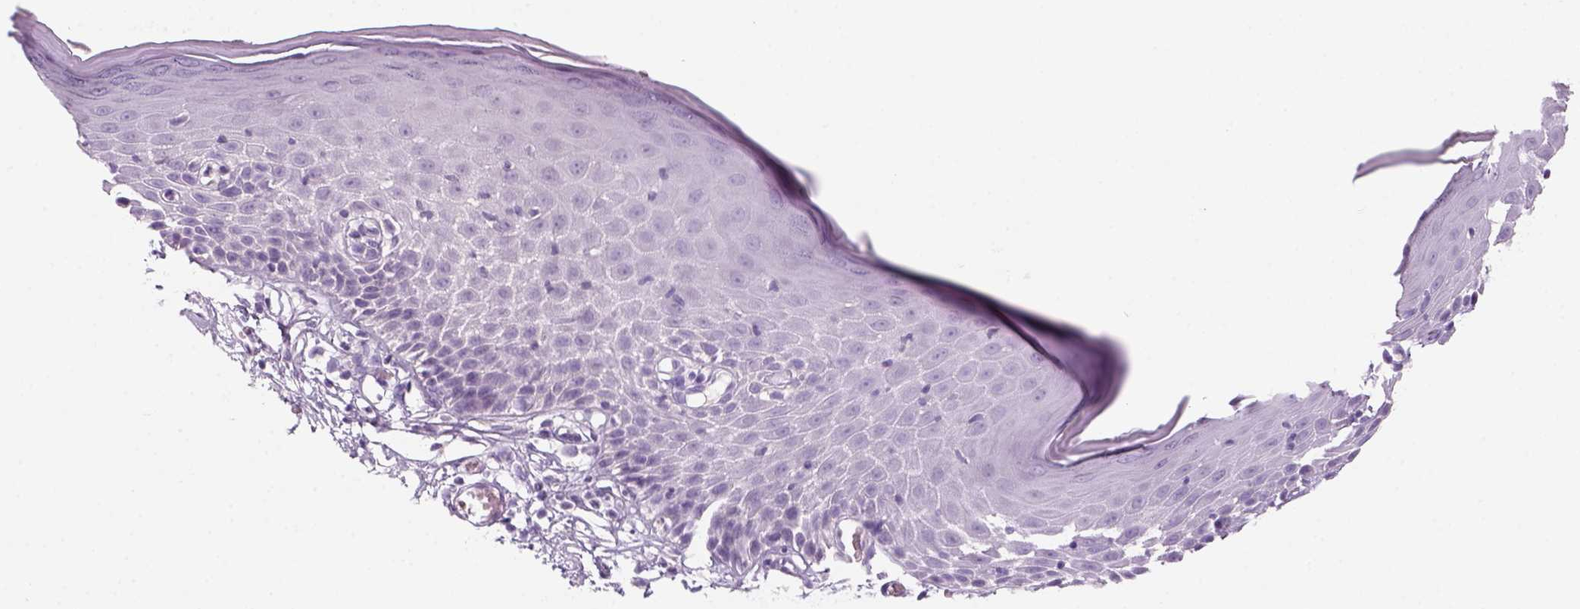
{"staining": {"intensity": "negative", "quantity": "none", "location": "none"}, "tissue": "skin", "cell_type": "Epidermal cells", "image_type": "normal", "snomed": [{"axis": "morphology", "description": "Normal tissue, NOS"}, {"axis": "topography", "description": "Vulva"}], "caption": "Histopathology image shows no protein expression in epidermal cells of normal skin. (DAB immunohistochemistry visualized using brightfield microscopy, high magnification).", "gene": "KRT25", "patient": {"sex": "female", "age": 68}}